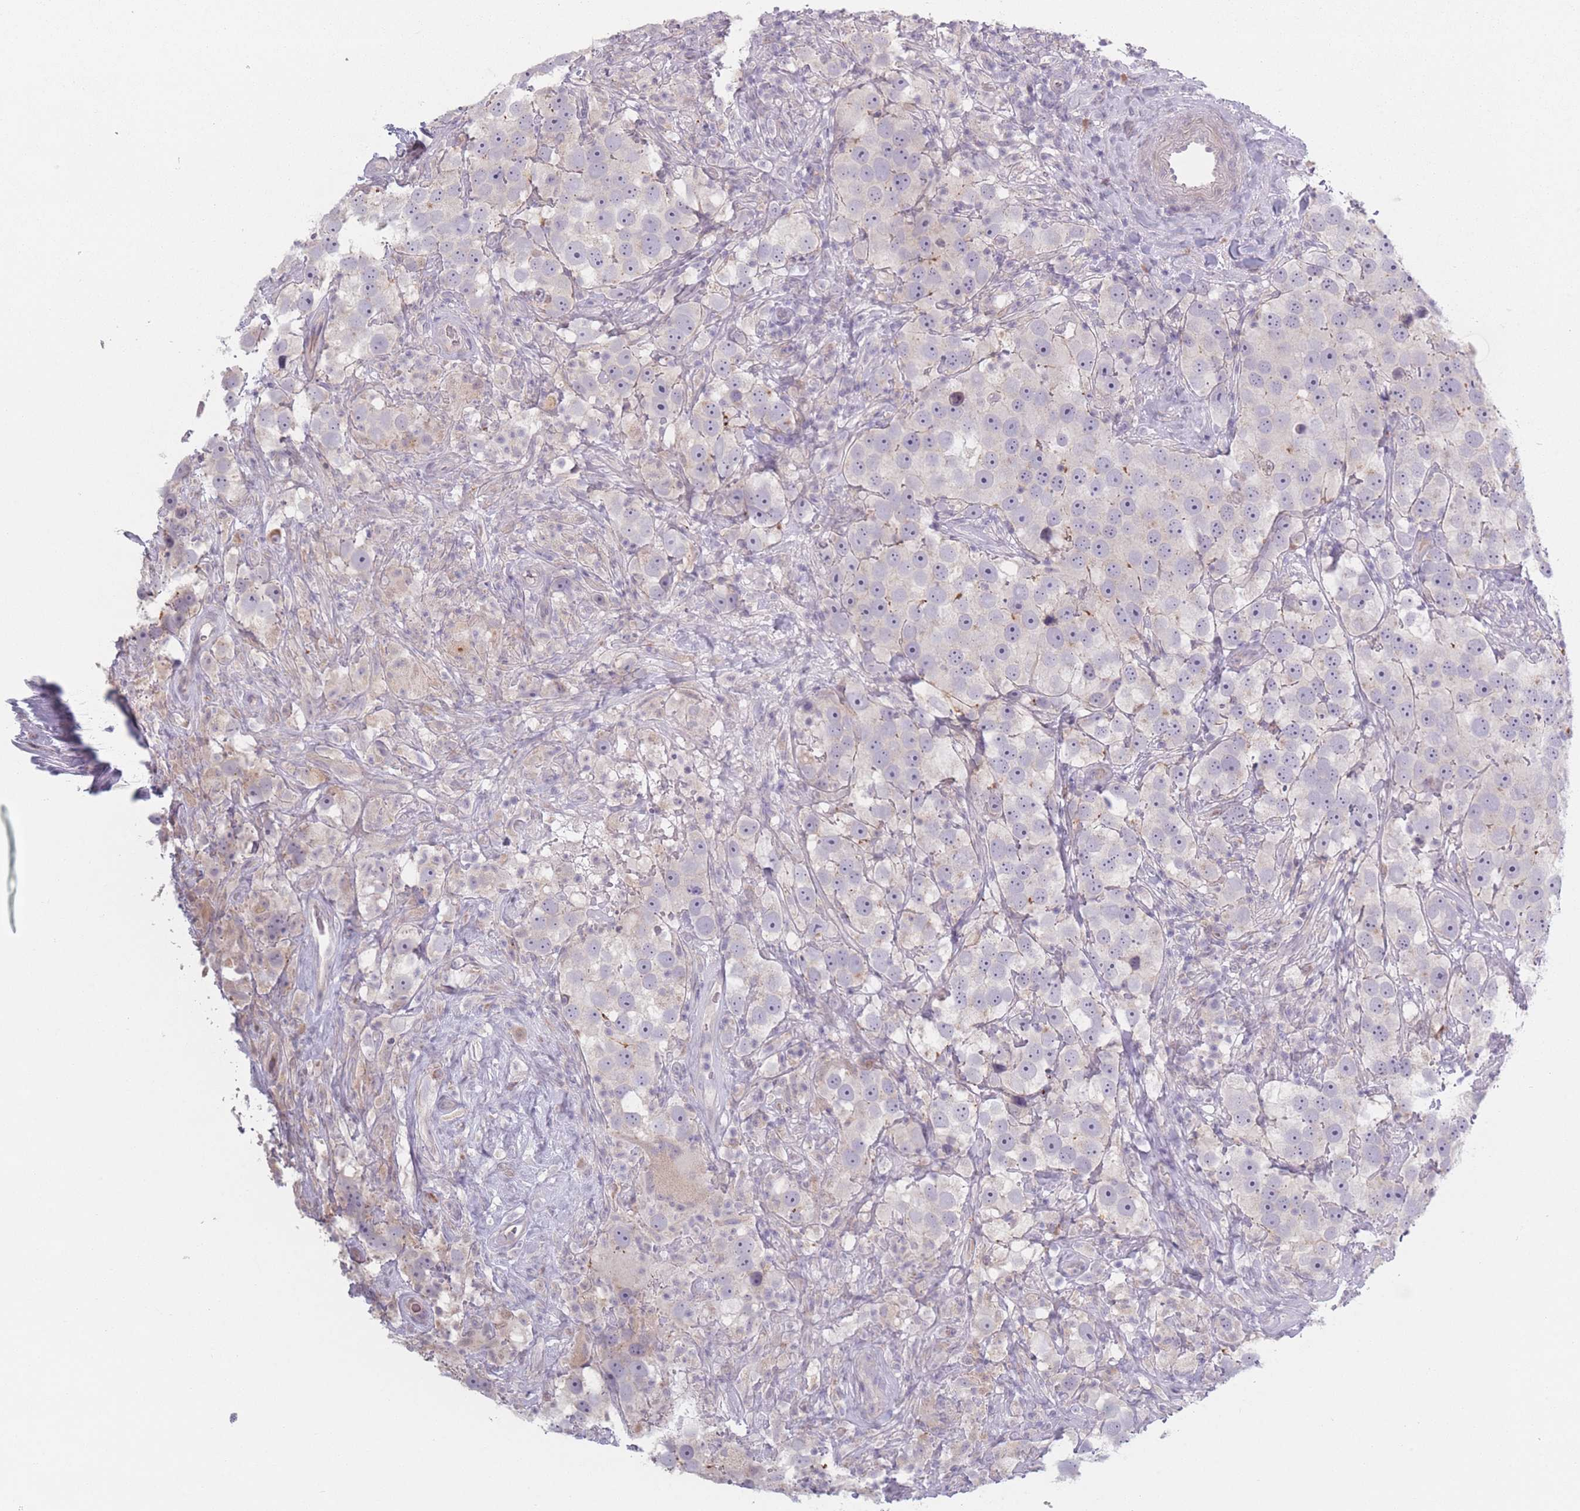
{"staining": {"intensity": "negative", "quantity": "none", "location": "none"}, "tissue": "testis cancer", "cell_type": "Tumor cells", "image_type": "cancer", "snomed": [{"axis": "morphology", "description": "Seminoma, NOS"}, {"axis": "topography", "description": "Testis"}], "caption": "Human testis cancer stained for a protein using immunohistochemistry exhibits no staining in tumor cells.", "gene": "RASL10B", "patient": {"sex": "male", "age": 49}}